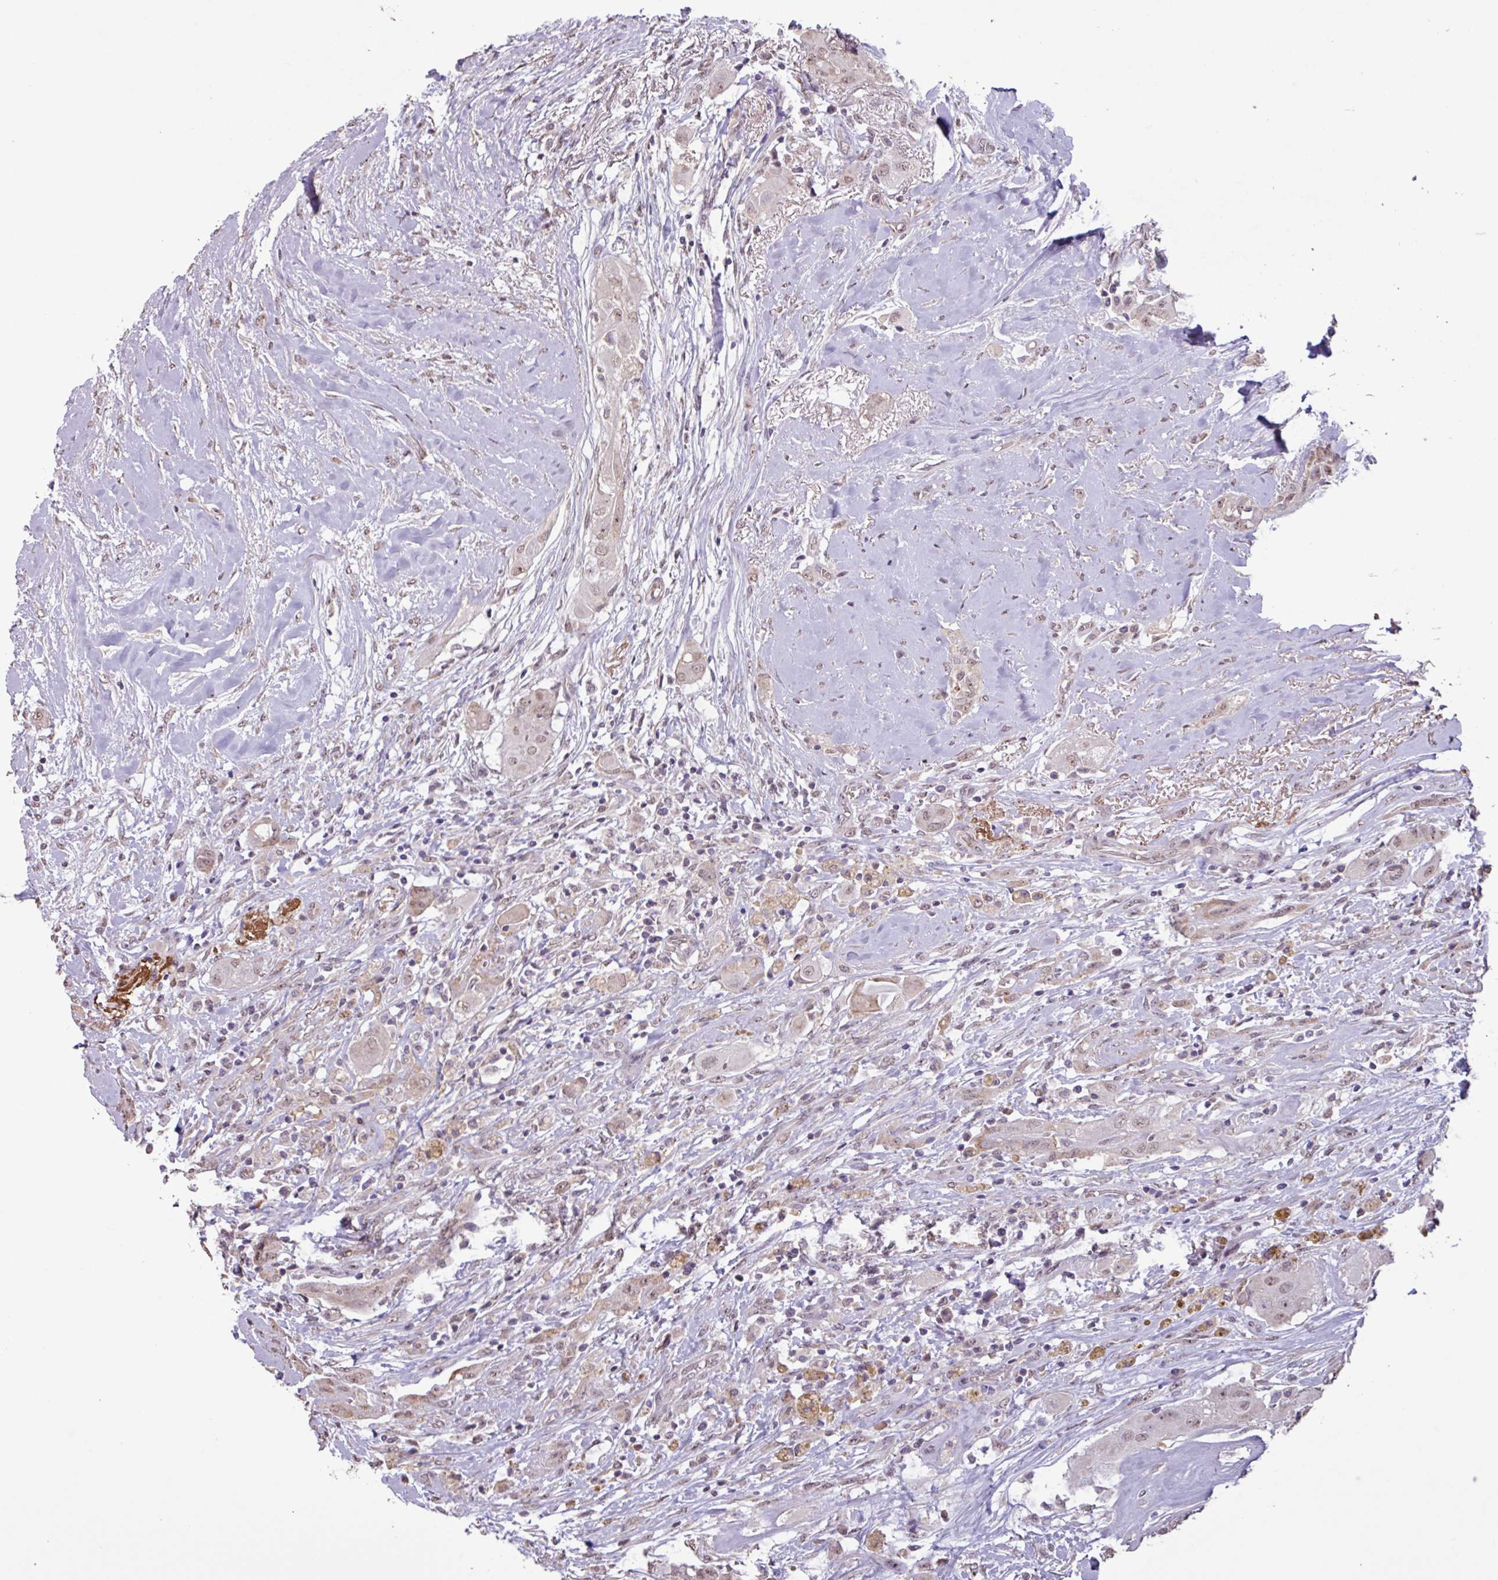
{"staining": {"intensity": "weak", "quantity": "25%-75%", "location": "nuclear"}, "tissue": "thyroid cancer", "cell_type": "Tumor cells", "image_type": "cancer", "snomed": [{"axis": "morphology", "description": "Papillary adenocarcinoma, NOS"}, {"axis": "topography", "description": "Thyroid gland"}], "caption": "Brown immunohistochemical staining in thyroid papillary adenocarcinoma demonstrates weak nuclear positivity in about 25%-75% of tumor cells.", "gene": "L3MBTL3", "patient": {"sex": "female", "age": 59}}